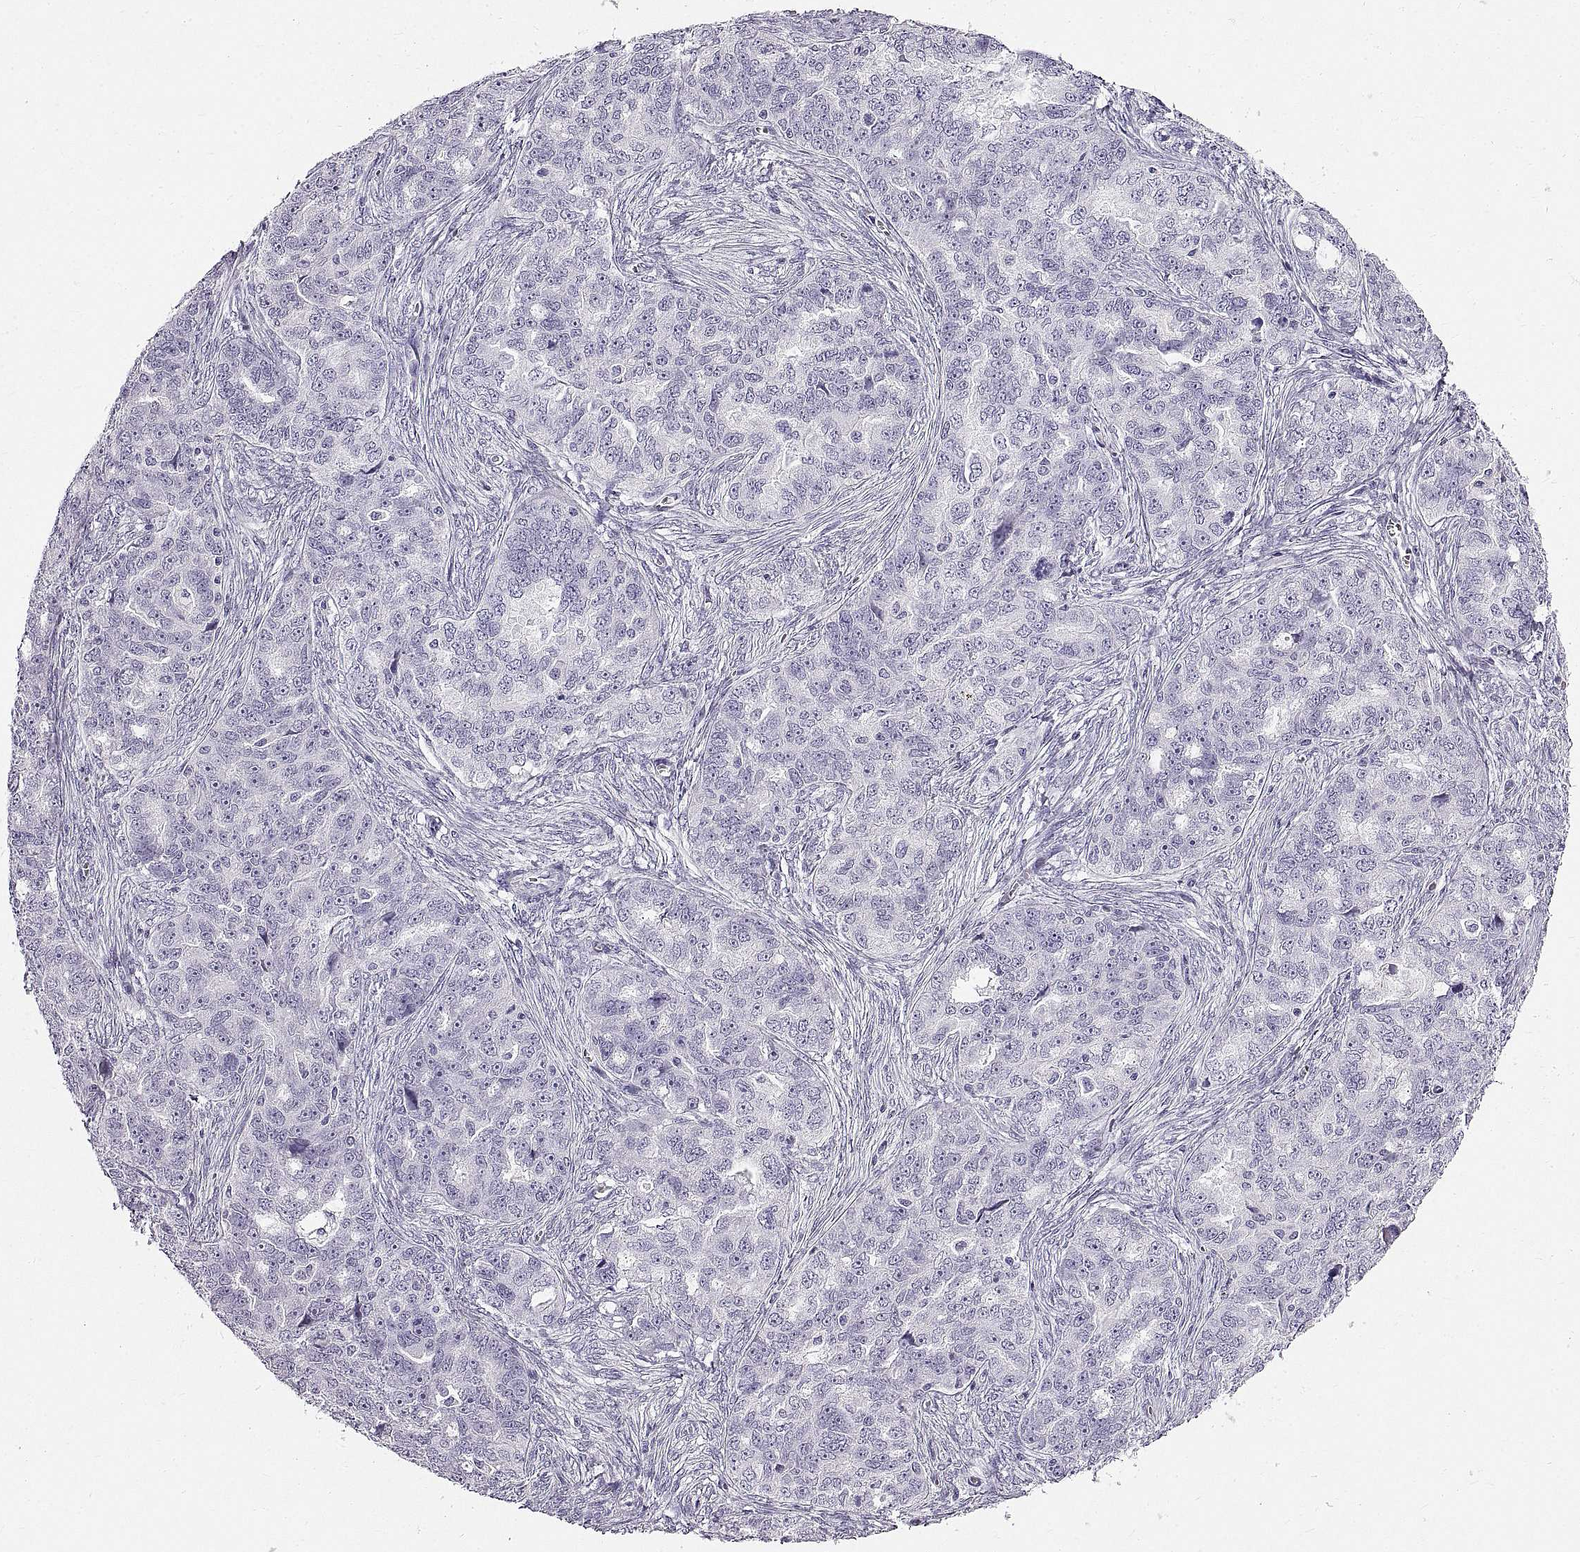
{"staining": {"intensity": "negative", "quantity": "none", "location": "none"}, "tissue": "ovarian cancer", "cell_type": "Tumor cells", "image_type": "cancer", "snomed": [{"axis": "morphology", "description": "Cystadenocarcinoma, serous, NOS"}, {"axis": "topography", "description": "Ovary"}], "caption": "DAB immunohistochemical staining of human ovarian cancer (serous cystadenocarcinoma) demonstrates no significant staining in tumor cells. Brightfield microscopy of immunohistochemistry (IHC) stained with DAB (brown) and hematoxylin (blue), captured at high magnification.", "gene": "WFDC8", "patient": {"sex": "female", "age": 51}}